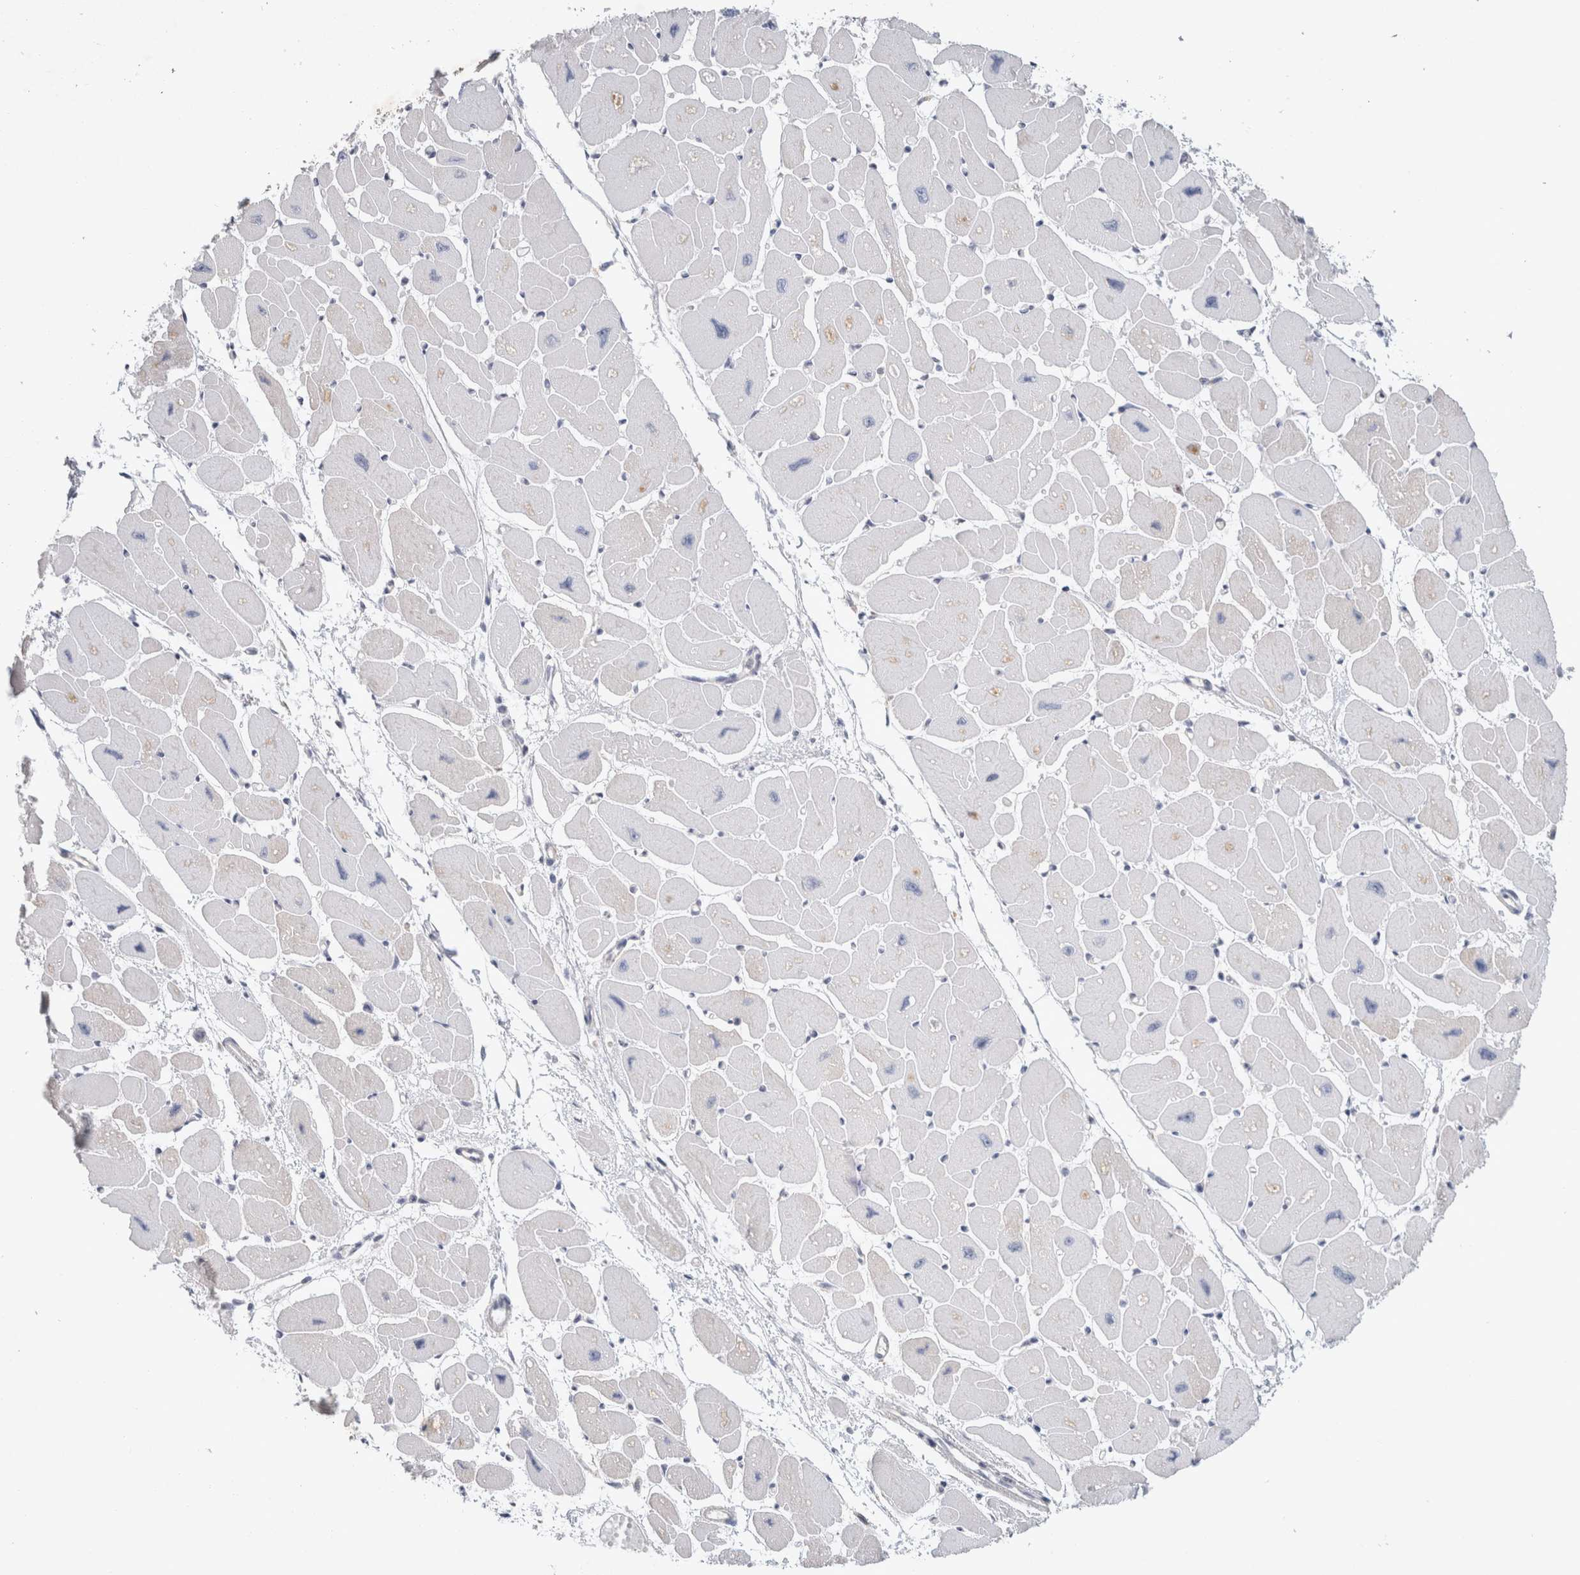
{"staining": {"intensity": "weak", "quantity": "25%-75%", "location": "cytoplasmic/membranous"}, "tissue": "heart muscle", "cell_type": "Cardiomyocytes", "image_type": "normal", "snomed": [{"axis": "morphology", "description": "Normal tissue, NOS"}, {"axis": "topography", "description": "Heart"}], "caption": "DAB immunohistochemical staining of normal human heart muscle demonstrates weak cytoplasmic/membranous protein expression in about 25%-75% of cardiomyocytes.", "gene": "NEDD4L", "patient": {"sex": "female", "age": 54}}